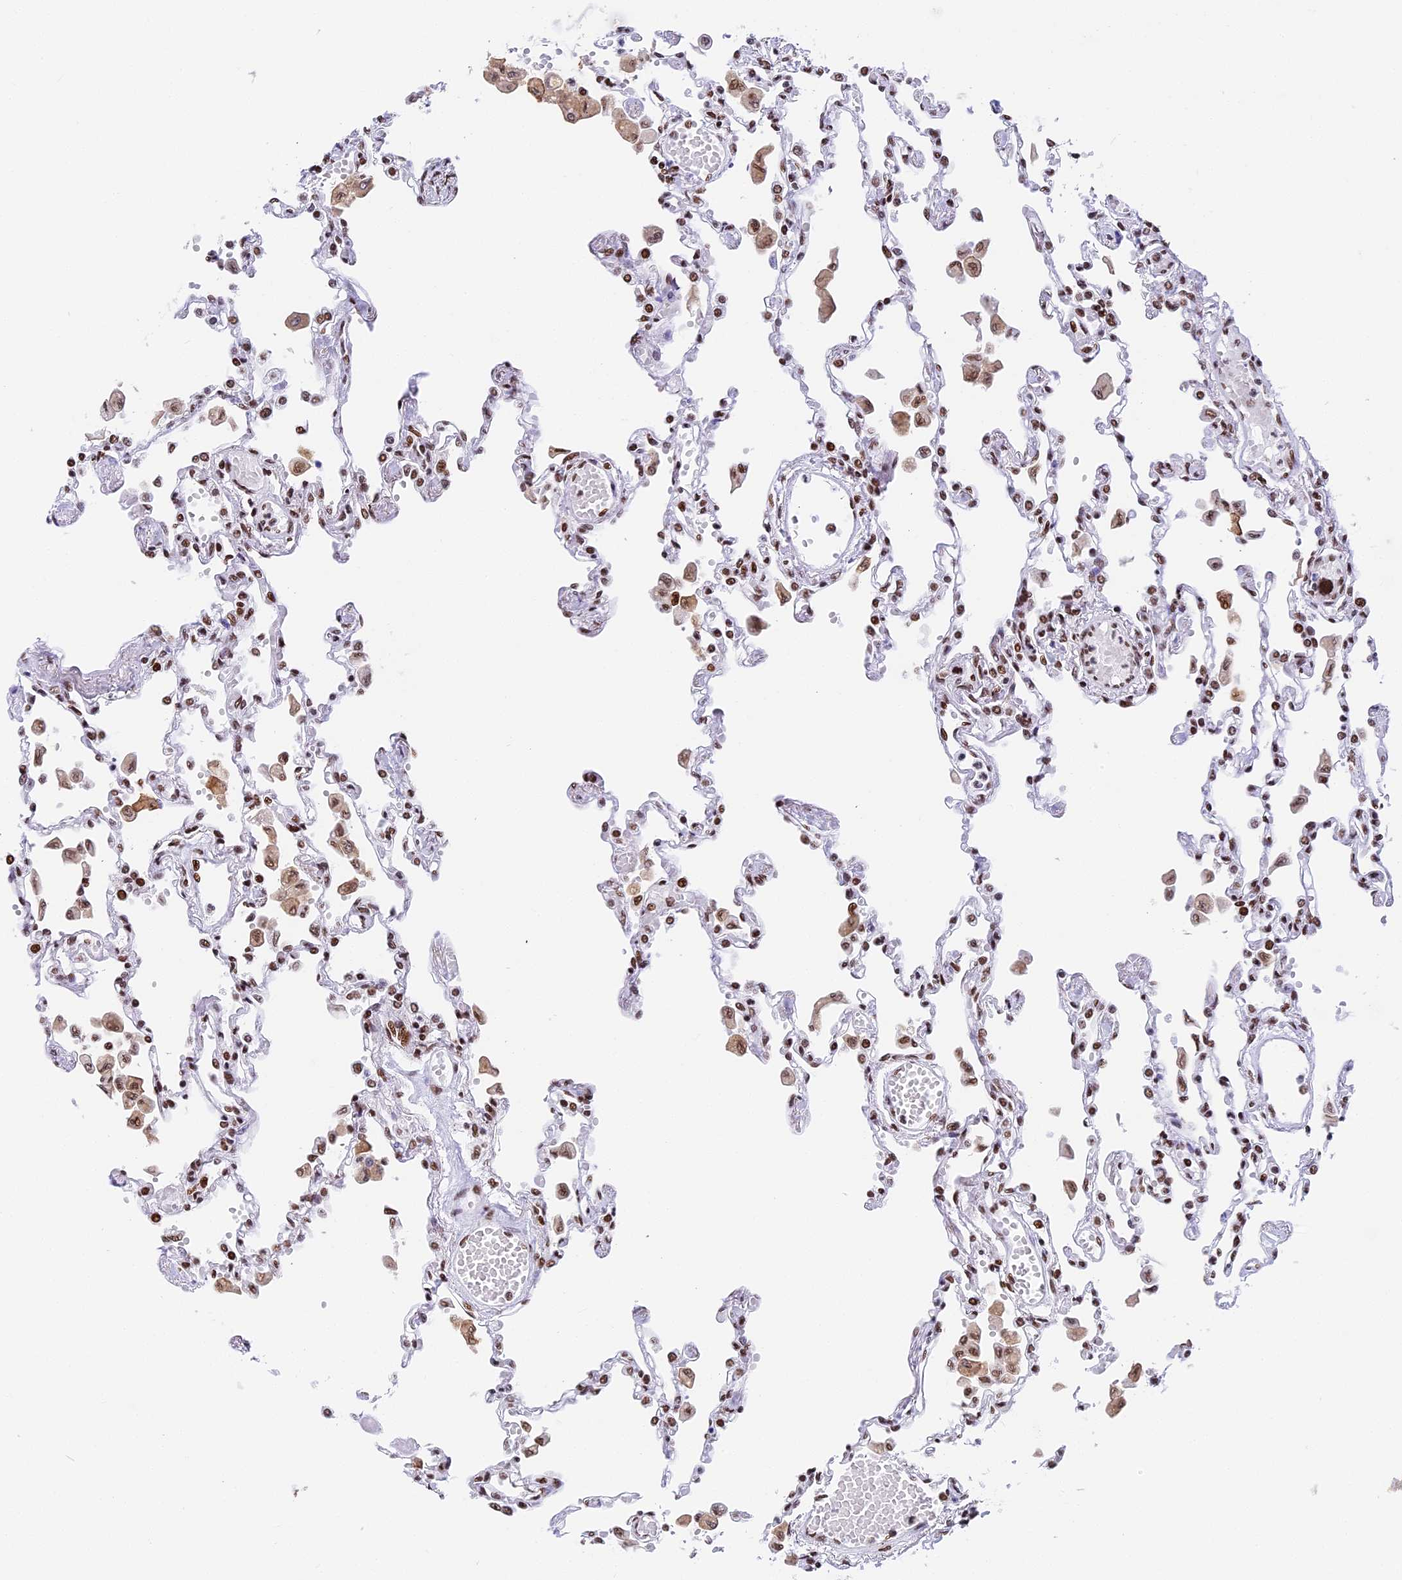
{"staining": {"intensity": "strong", "quantity": ">75%", "location": "nuclear"}, "tissue": "lung", "cell_type": "Alveolar cells", "image_type": "normal", "snomed": [{"axis": "morphology", "description": "Normal tissue, NOS"}, {"axis": "topography", "description": "Bronchus"}, {"axis": "topography", "description": "Lung"}], "caption": "Protein staining of benign lung reveals strong nuclear positivity in approximately >75% of alveolar cells. (IHC, brightfield microscopy, high magnification).", "gene": "SBNO1", "patient": {"sex": "female", "age": 49}}